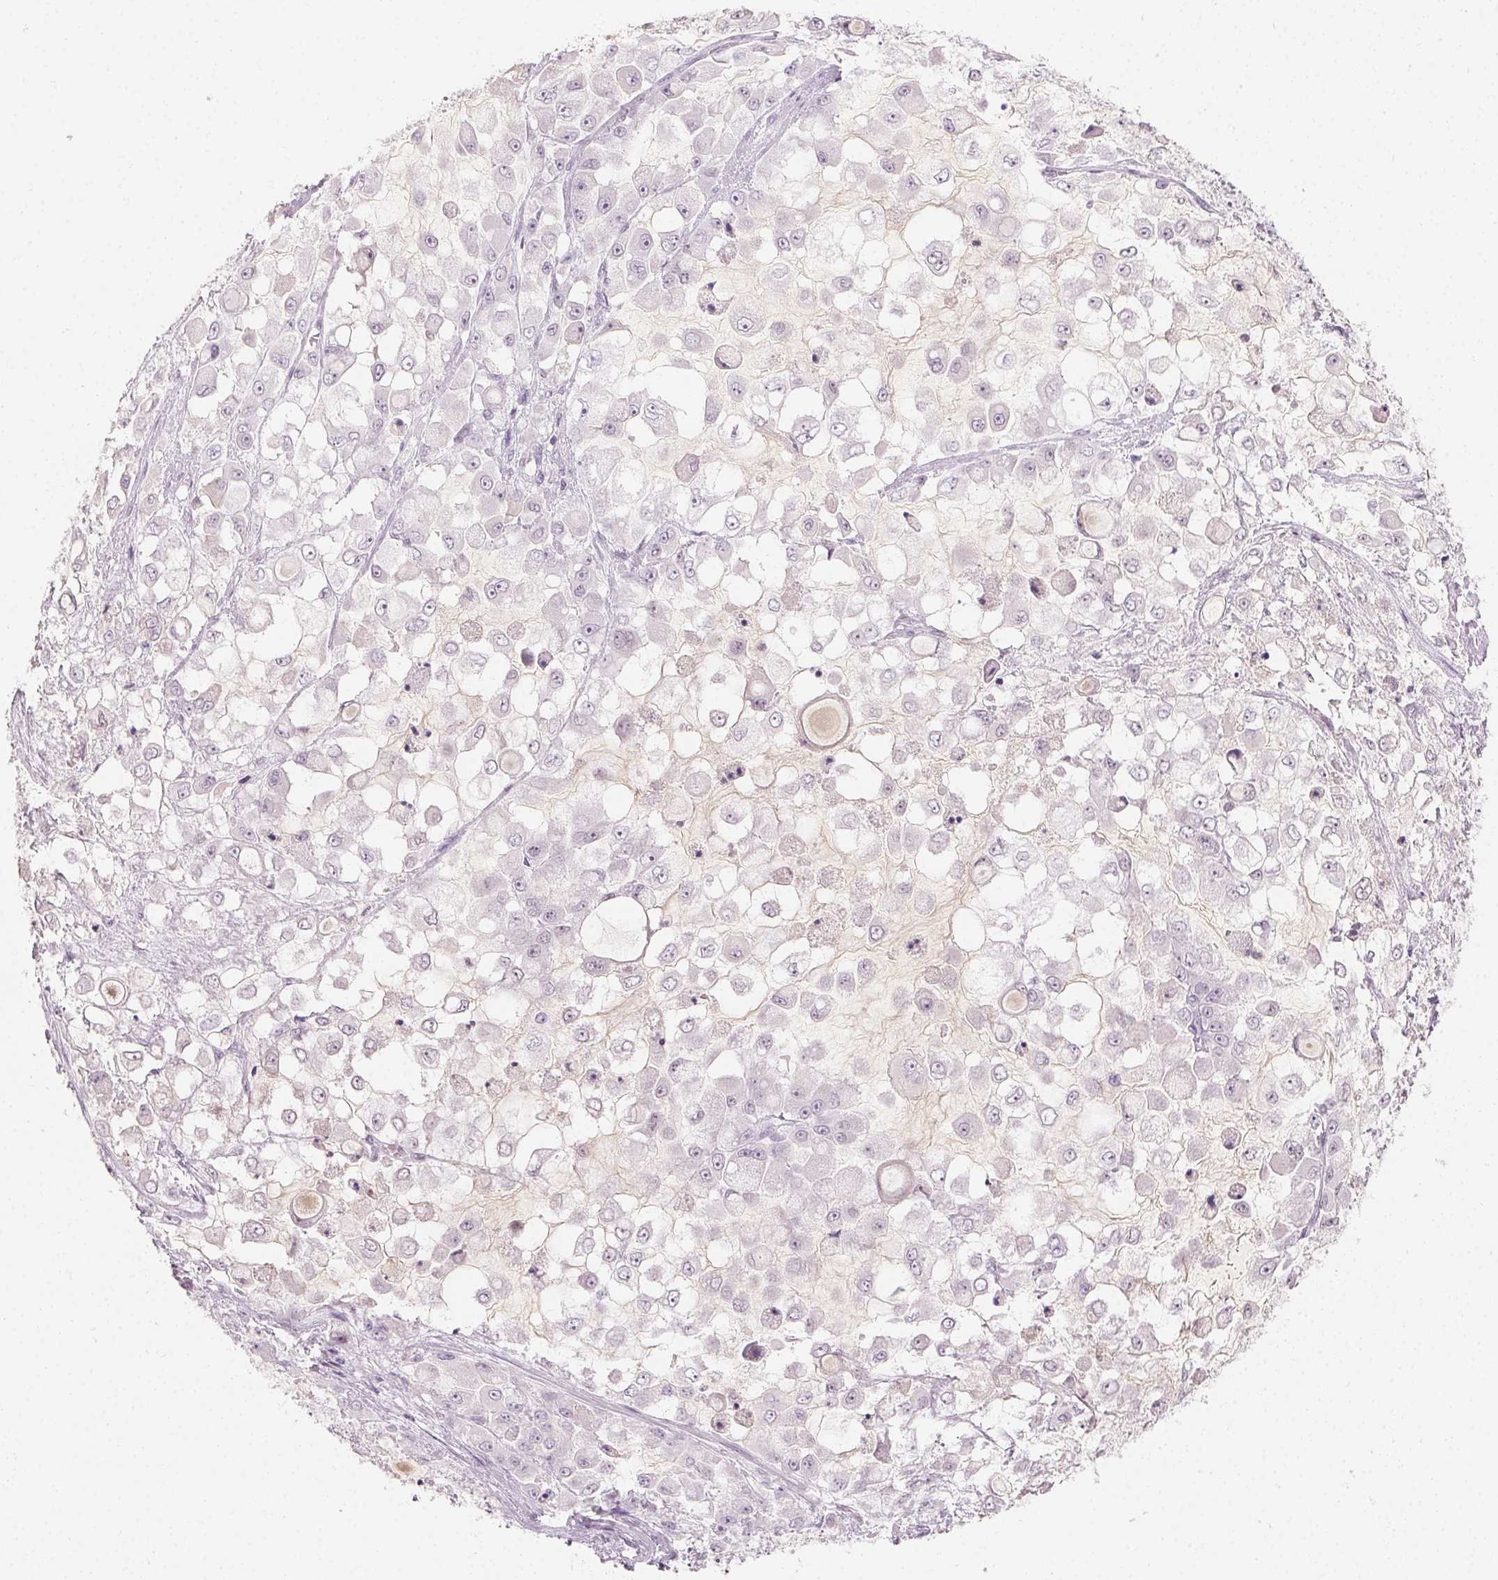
{"staining": {"intensity": "negative", "quantity": "none", "location": "none"}, "tissue": "stomach cancer", "cell_type": "Tumor cells", "image_type": "cancer", "snomed": [{"axis": "morphology", "description": "Adenocarcinoma, NOS"}, {"axis": "topography", "description": "Stomach"}], "caption": "IHC image of stomach cancer stained for a protein (brown), which displays no positivity in tumor cells.", "gene": "AFM", "patient": {"sex": "female", "age": 76}}